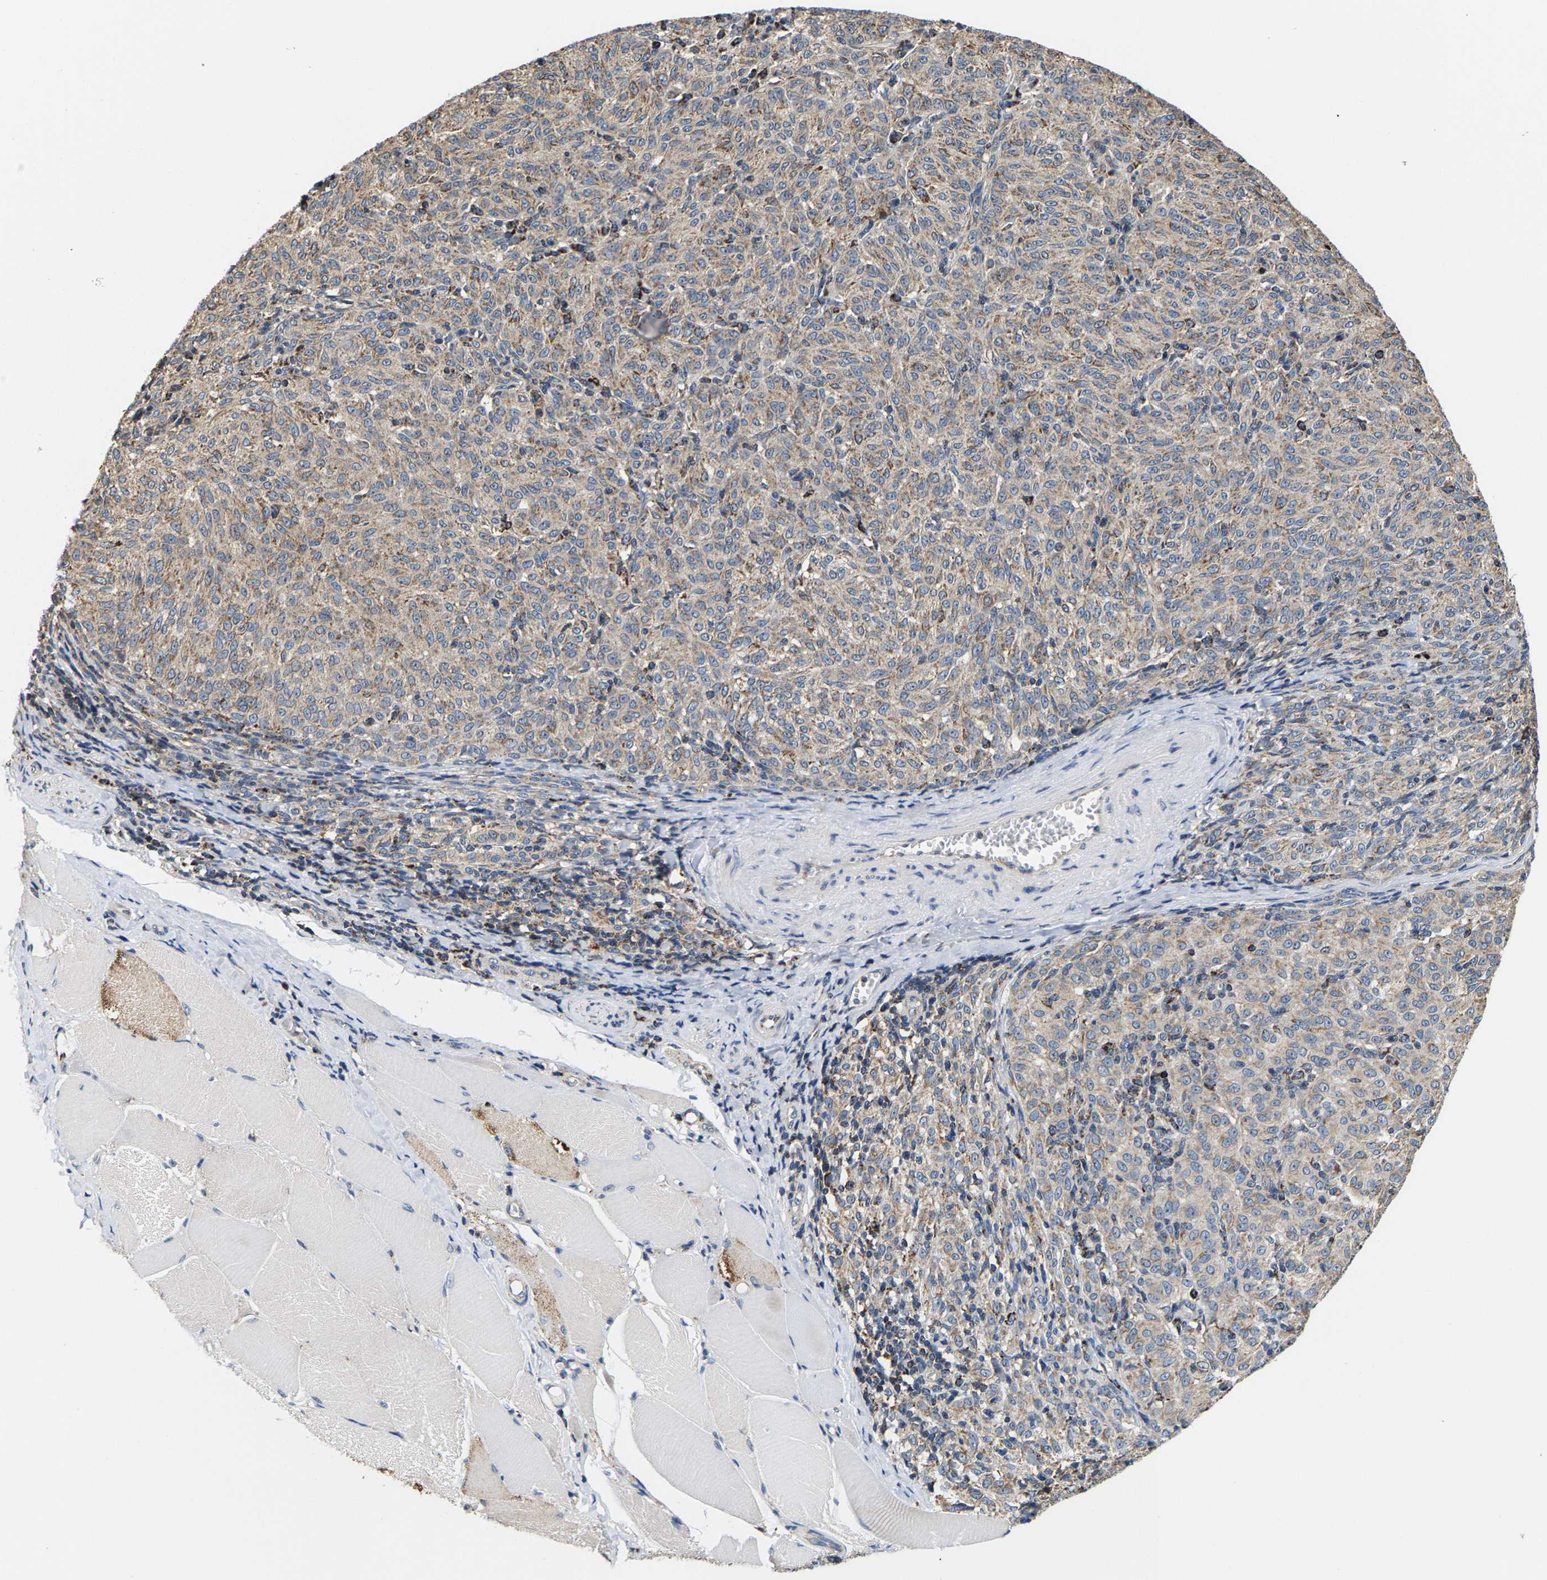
{"staining": {"intensity": "weak", "quantity": ">75%", "location": "cytoplasmic/membranous"}, "tissue": "melanoma", "cell_type": "Tumor cells", "image_type": "cancer", "snomed": [{"axis": "morphology", "description": "Malignant melanoma, NOS"}, {"axis": "topography", "description": "Skin"}], "caption": "Tumor cells display weak cytoplasmic/membranous positivity in about >75% of cells in malignant melanoma.", "gene": "SHMT2", "patient": {"sex": "female", "age": 72}}